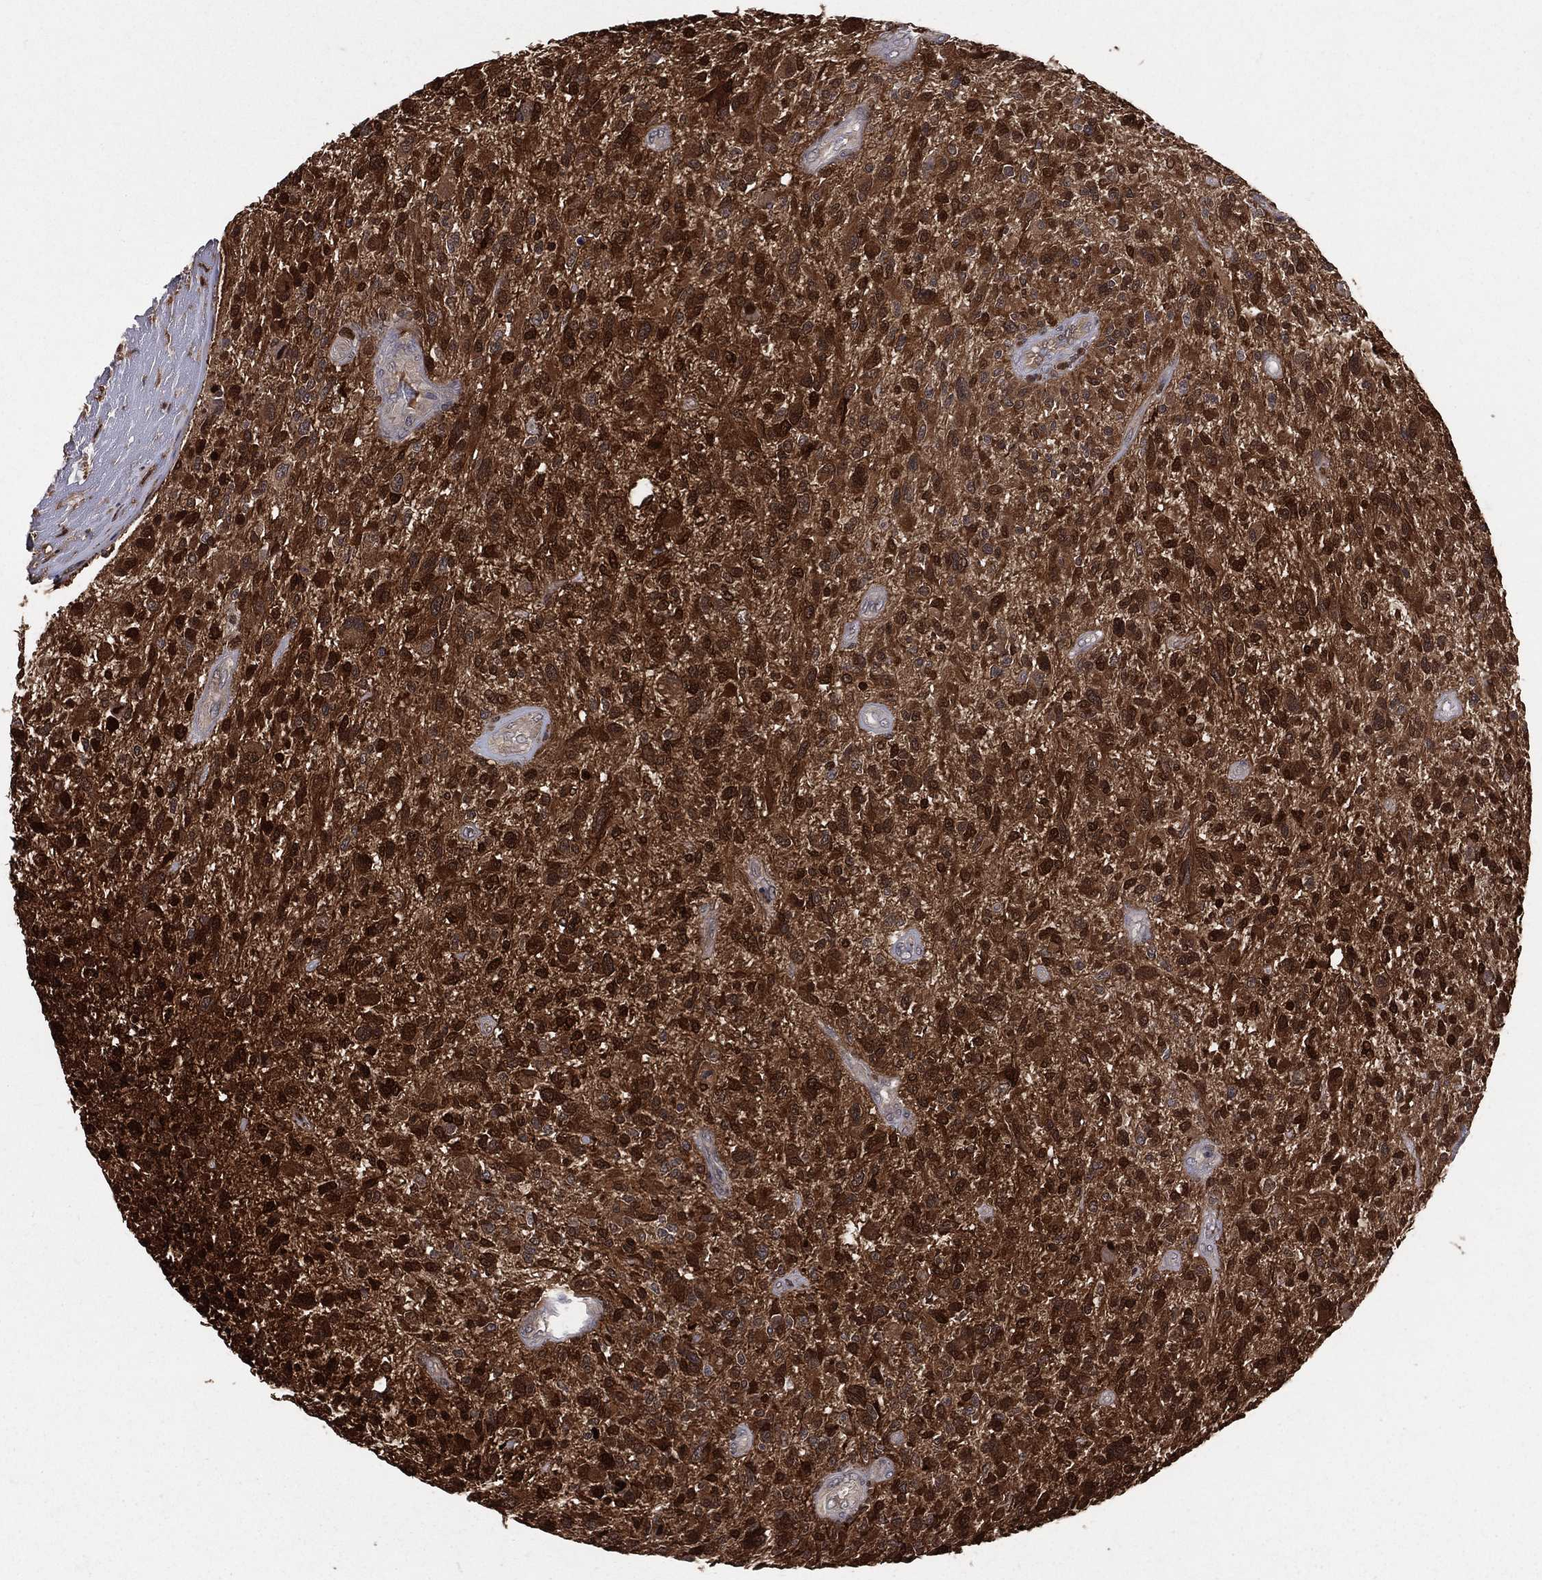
{"staining": {"intensity": "strong", "quantity": ">75%", "location": "cytoplasmic/membranous,nuclear"}, "tissue": "glioma", "cell_type": "Tumor cells", "image_type": "cancer", "snomed": [{"axis": "morphology", "description": "Glioma, malignant, High grade"}, {"axis": "topography", "description": "Brain"}], "caption": "There is high levels of strong cytoplasmic/membranous and nuclear staining in tumor cells of glioma, as demonstrated by immunohistochemical staining (brown color).", "gene": "ENO1", "patient": {"sex": "male", "age": 47}}